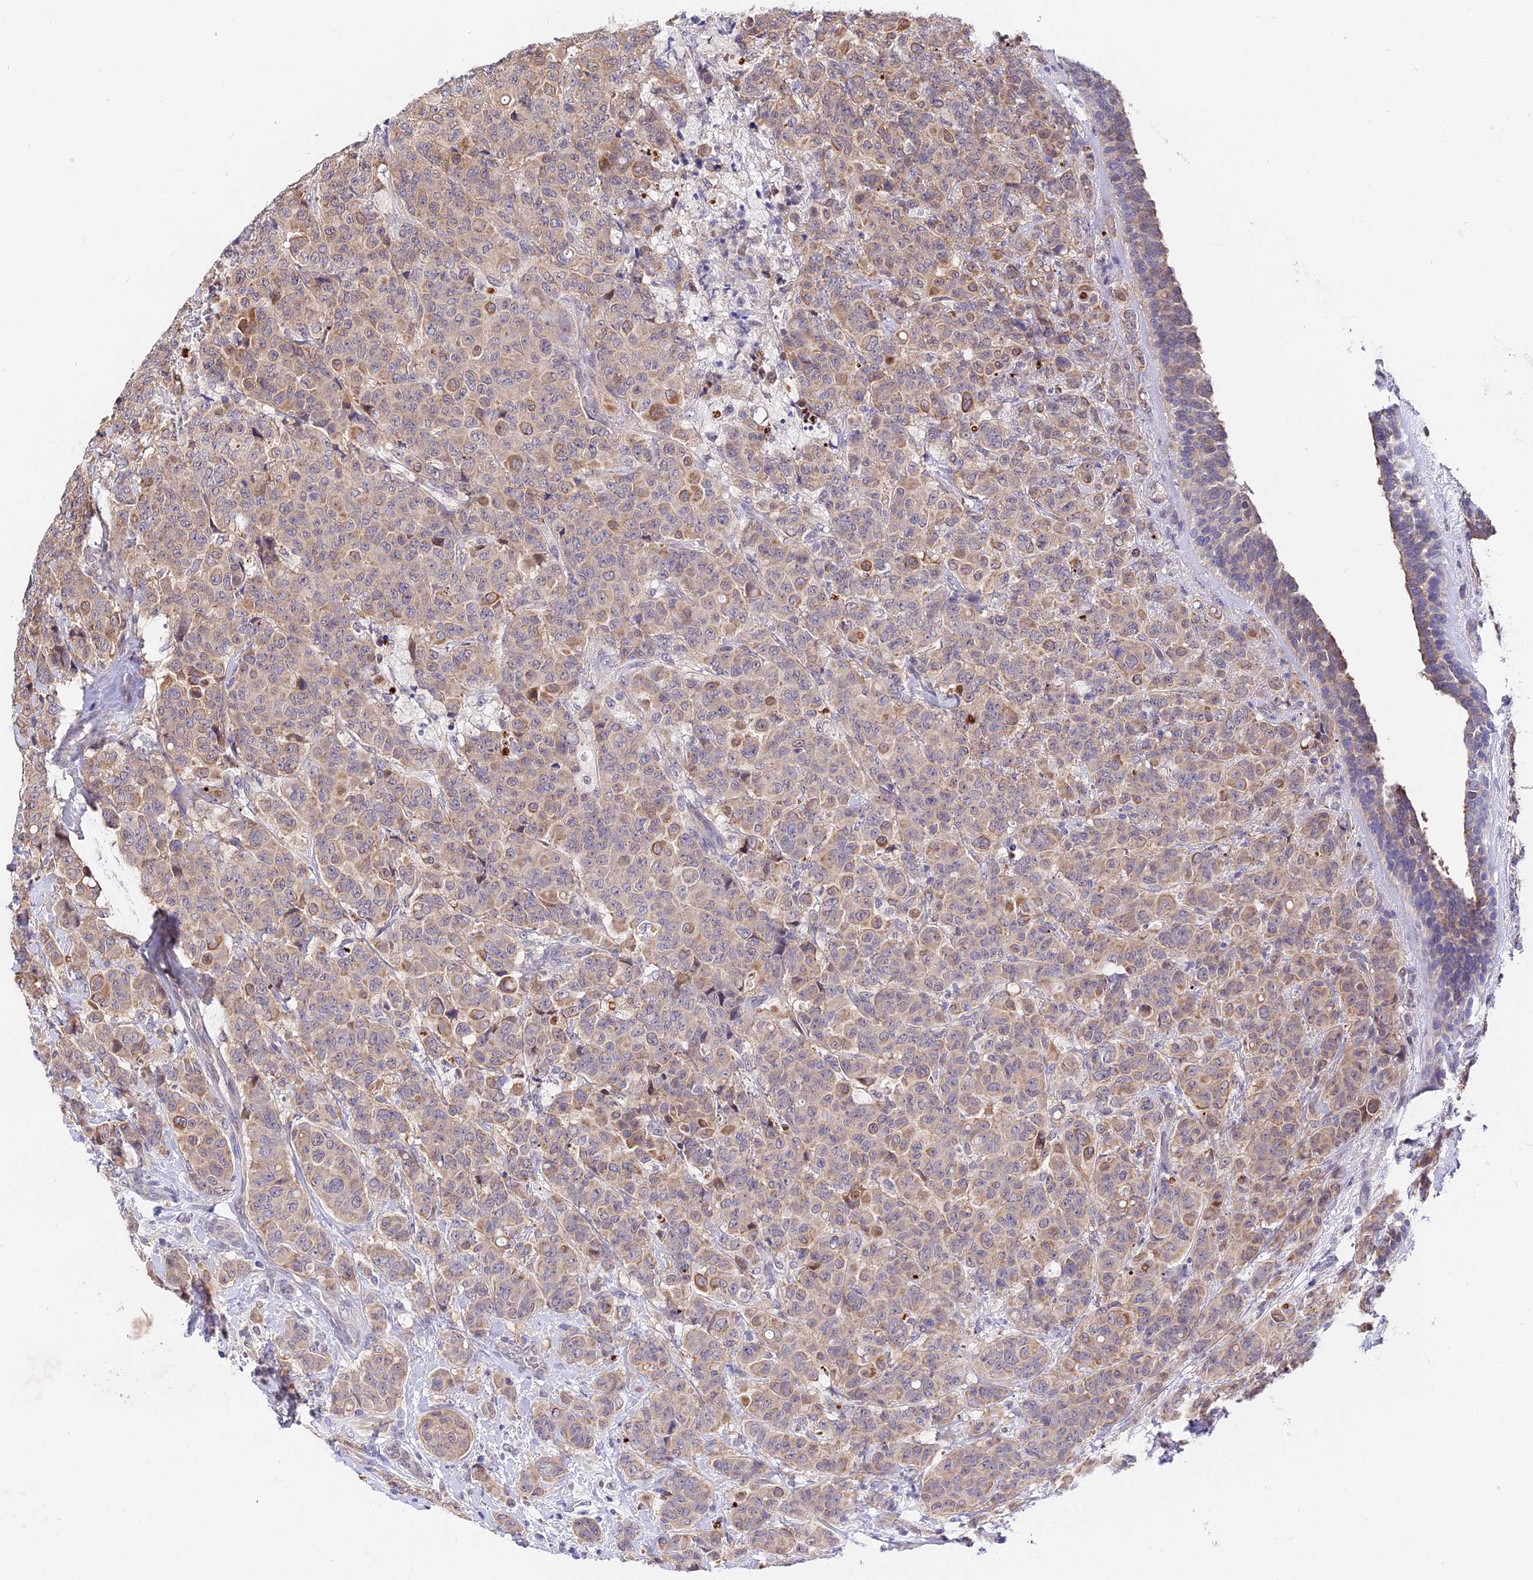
{"staining": {"intensity": "moderate", "quantity": "<25%", "location": "cytoplasmic/membranous"}, "tissue": "breast cancer", "cell_type": "Tumor cells", "image_type": "cancer", "snomed": [{"axis": "morphology", "description": "Duct carcinoma"}, {"axis": "topography", "description": "Breast"}], "caption": "Immunohistochemistry (IHC) image of human breast cancer stained for a protein (brown), which shows low levels of moderate cytoplasmic/membranous expression in approximately <25% of tumor cells.", "gene": "INPP4A", "patient": {"sex": "female", "age": 40}}